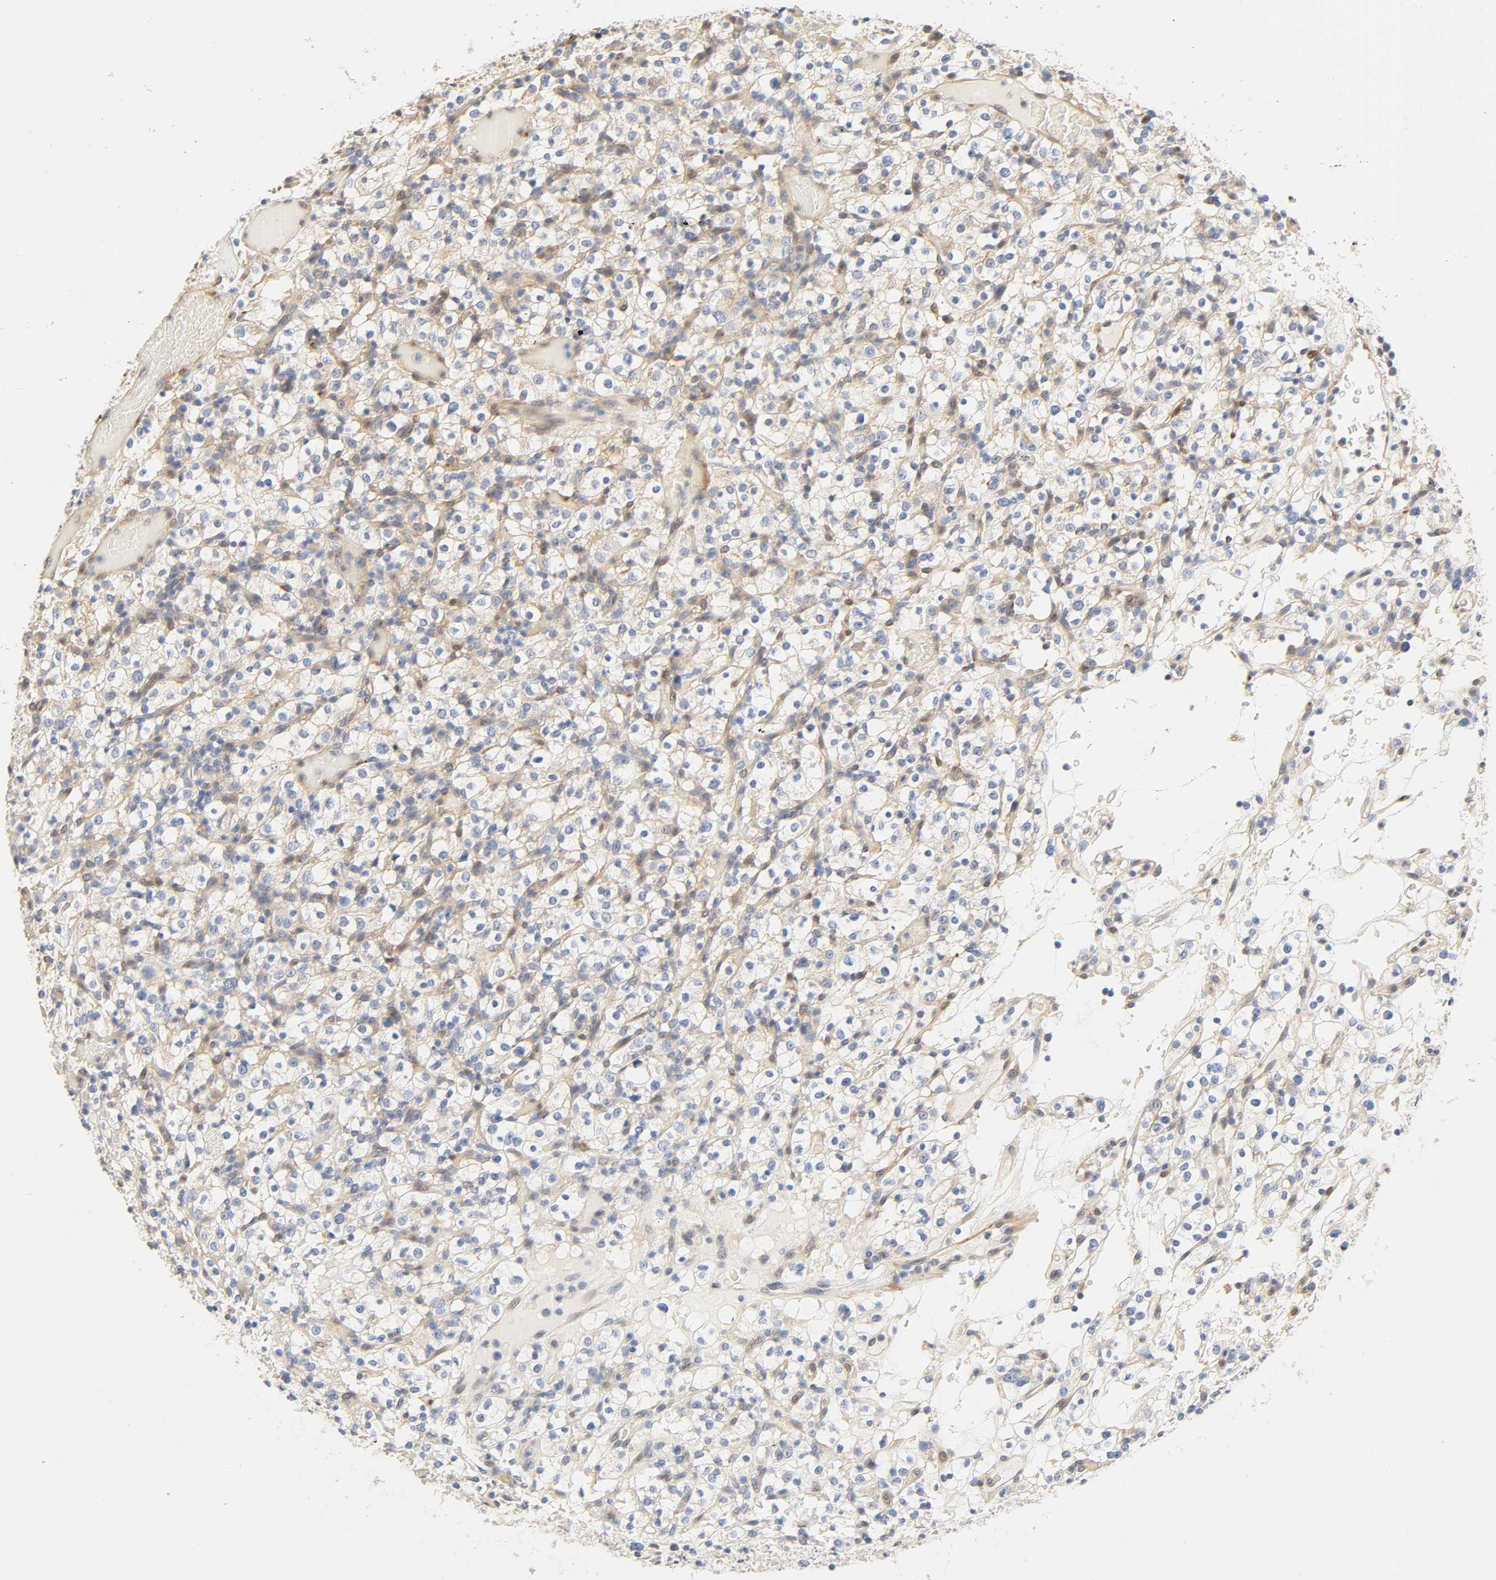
{"staining": {"intensity": "negative", "quantity": "none", "location": "none"}, "tissue": "renal cancer", "cell_type": "Tumor cells", "image_type": "cancer", "snomed": [{"axis": "morphology", "description": "Normal tissue, NOS"}, {"axis": "morphology", "description": "Adenocarcinoma, NOS"}, {"axis": "topography", "description": "Kidney"}], "caption": "Immunohistochemistry photomicrograph of human renal adenocarcinoma stained for a protein (brown), which exhibits no positivity in tumor cells.", "gene": "BORCS8-MEF2B", "patient": {"sex": "female", "age": 72}}